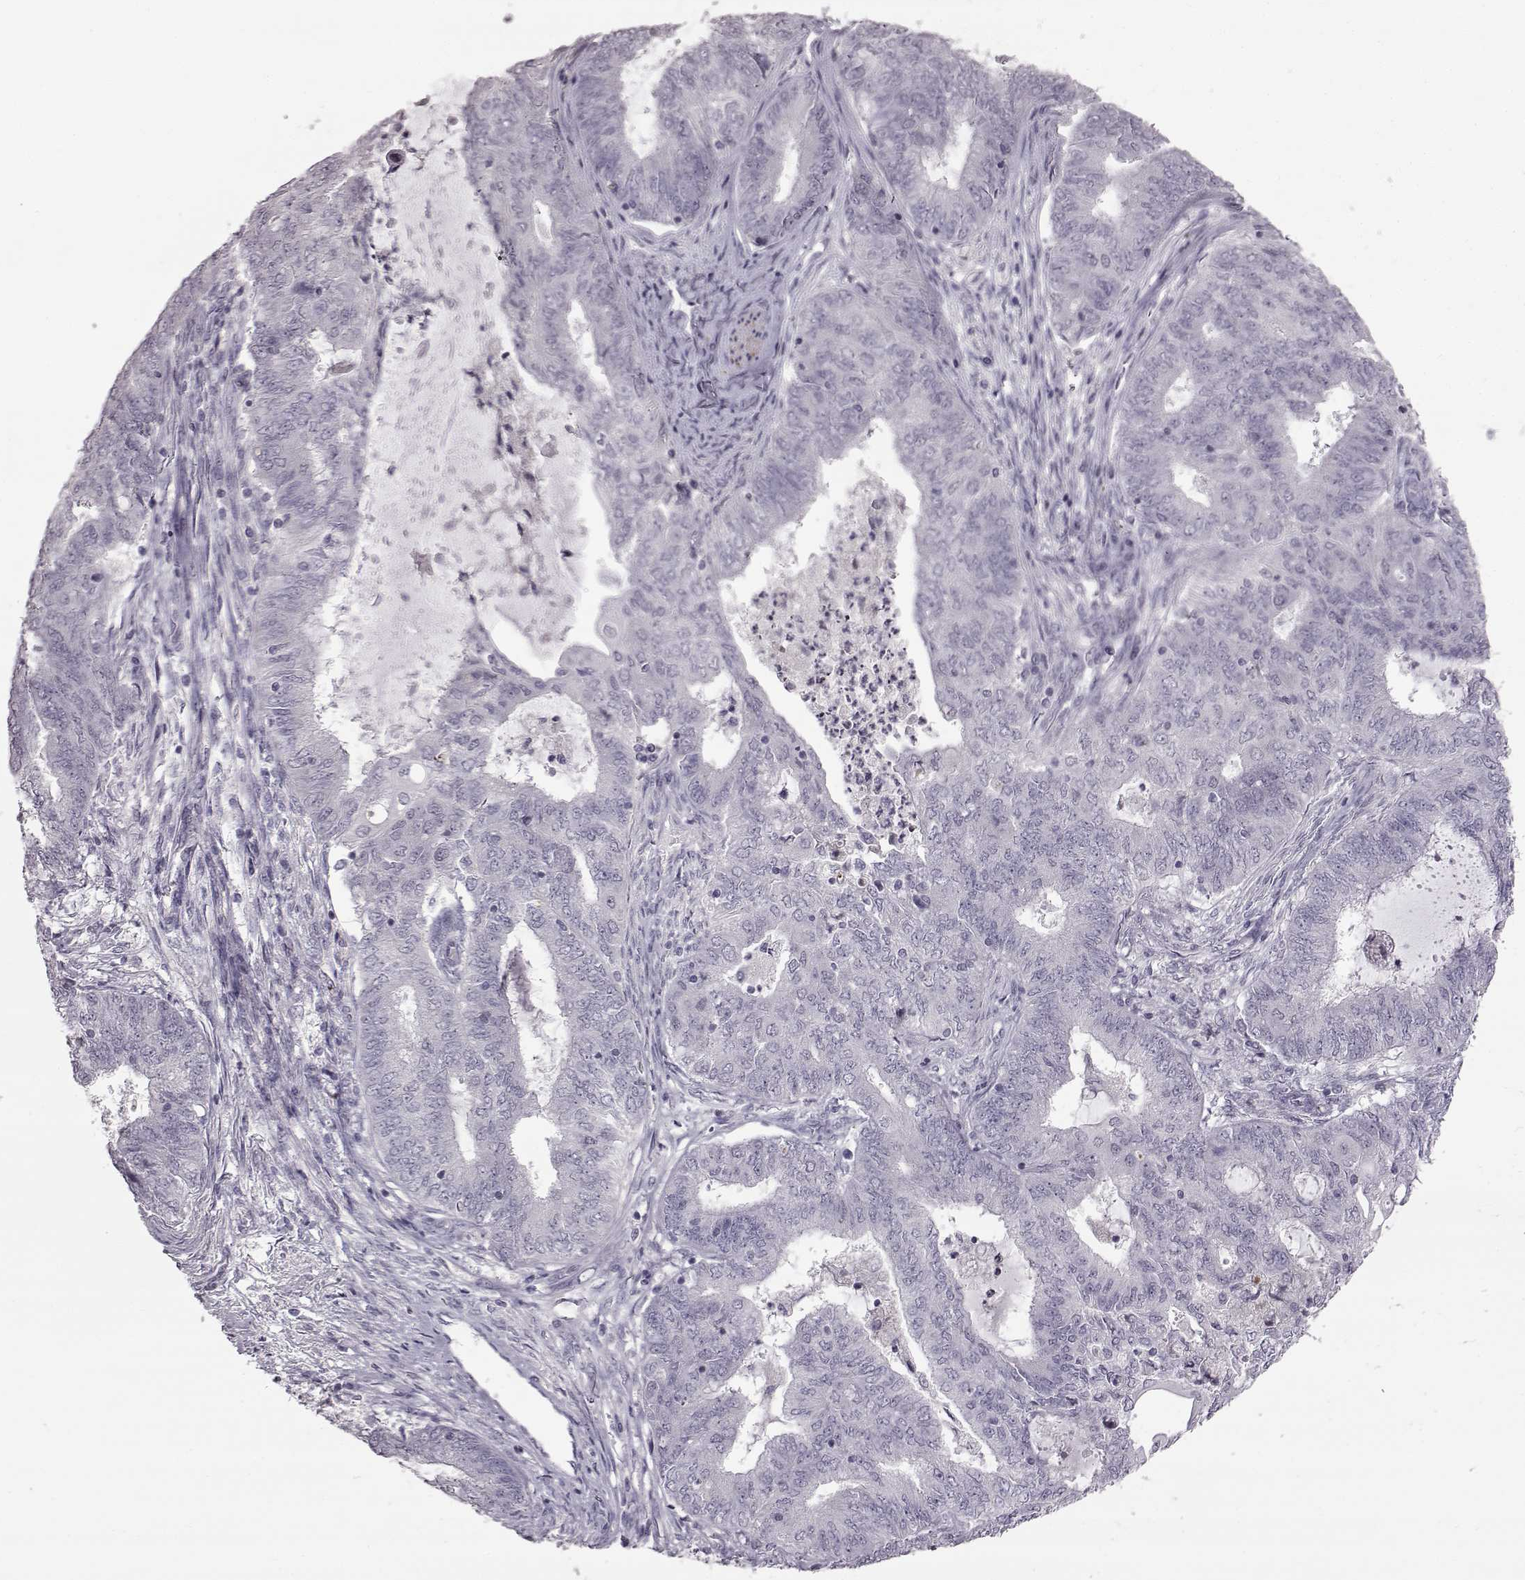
{"staining": {"intensity": "negative", "quantity": "none", "location": "none"}, "tissue": "endometrial cancer", "cell_type": "Tumor cells", "image_type": "cancer", "snomed": [{"axis": "morphology", "description": "Adenocarcinoma, NOS"}, {"axis": "topography", "description": "Endometrium"}], "caption": "The immunohistochemistry image has no significant positivity in tumor cells of adenocarcinoma (endometrial) tissue.", "gene": "GAL", "patient": {"sex": "female", "age": 62}}